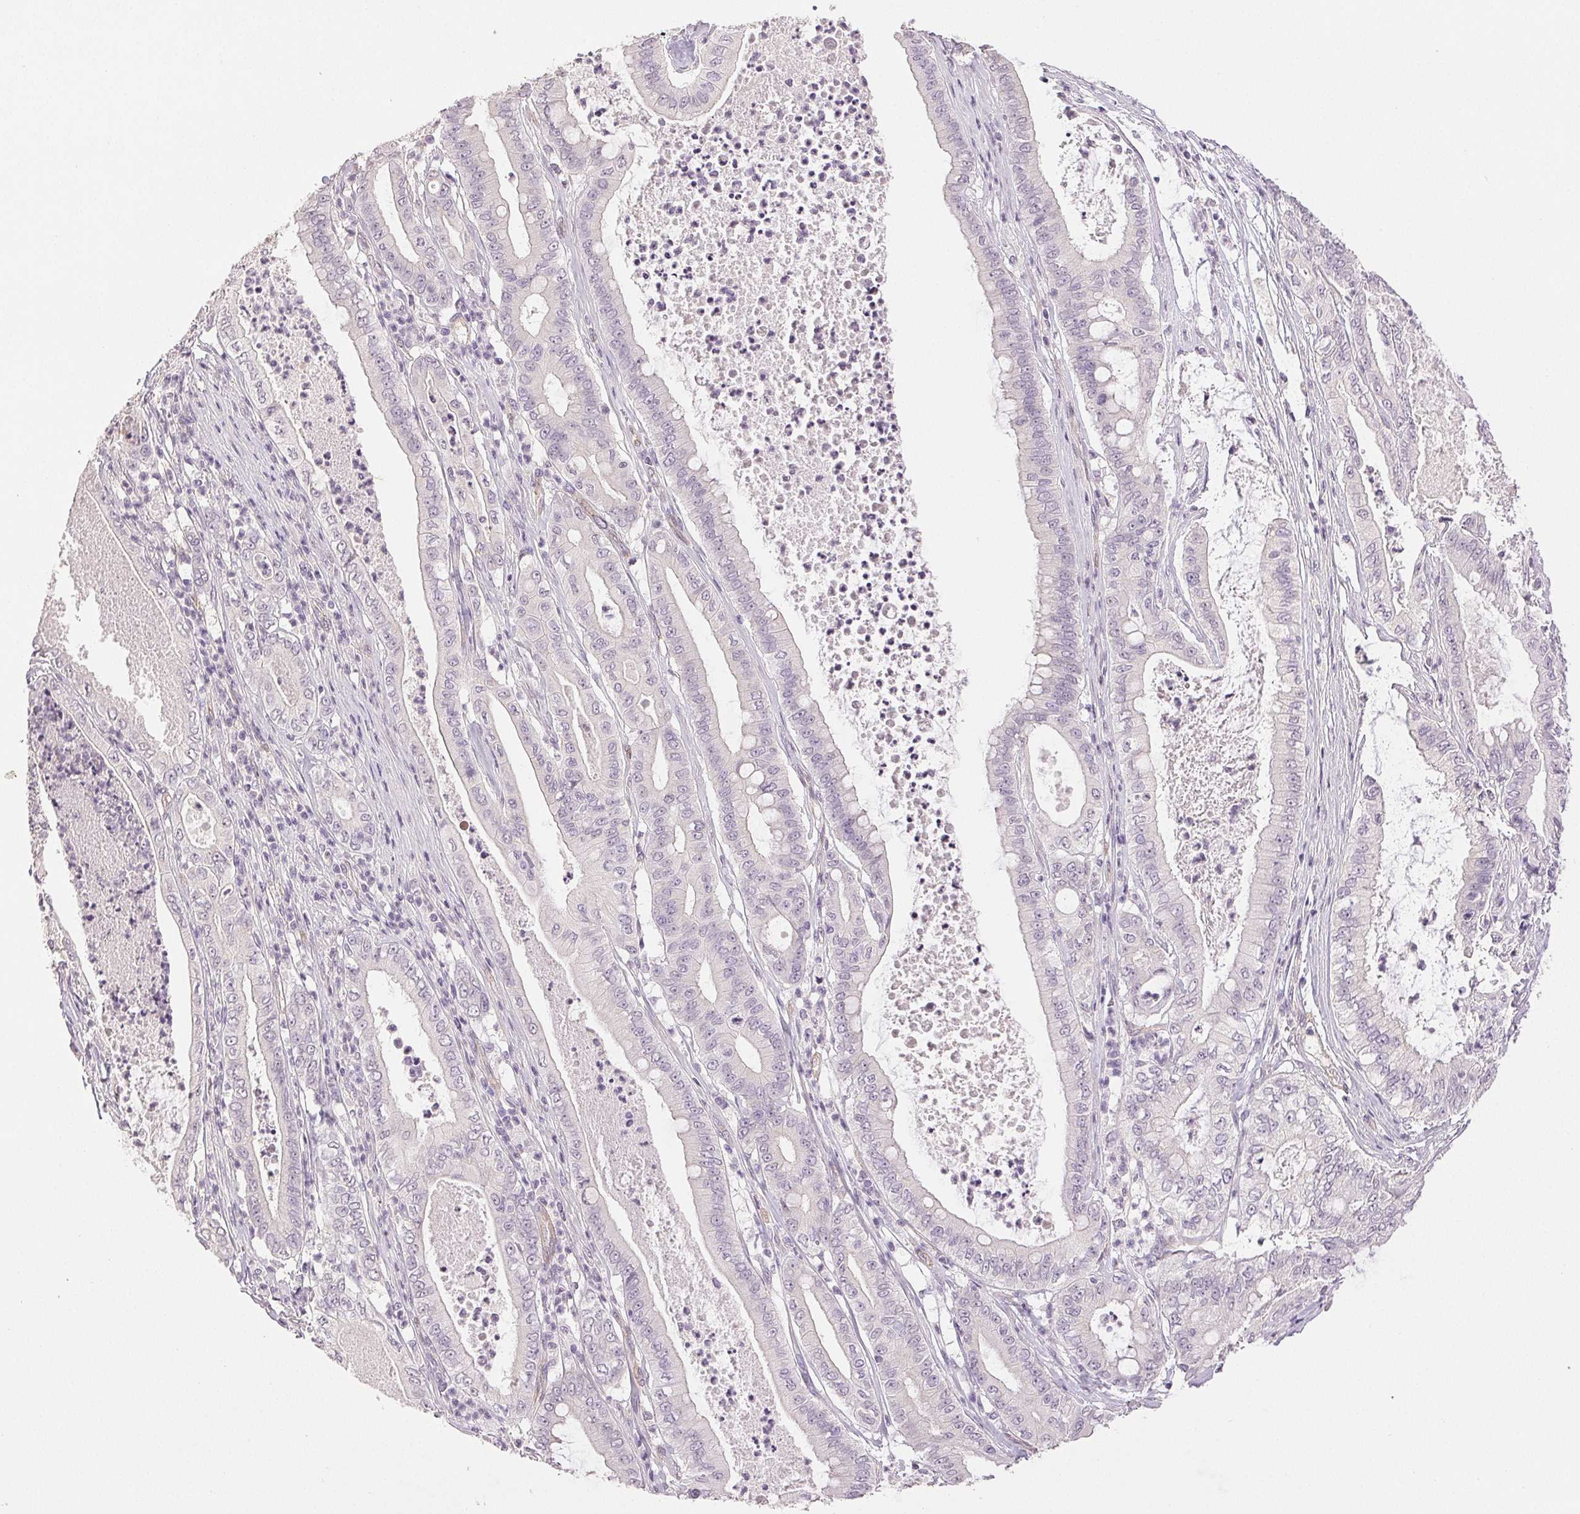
{"staining": {"intensity": "negative", "quantity": "none", "location": "none"}, "tissue": "pancreatic cancer", "cell_type": "Tumor cells", "image_type": "cancer", "snomed": [{"axis": "morphology", "description": "Adenocarcinoma, NOS"}, {"axis": "topography", "description": "Pancreas"}], "caption": "Pancreatic cancer (adenocarcinoma) stained for a protein using immunohistochemistry shows no positivity tumor cells.", "gene": "PLCB1", "patient": {"sex": "male", "age": 71}}